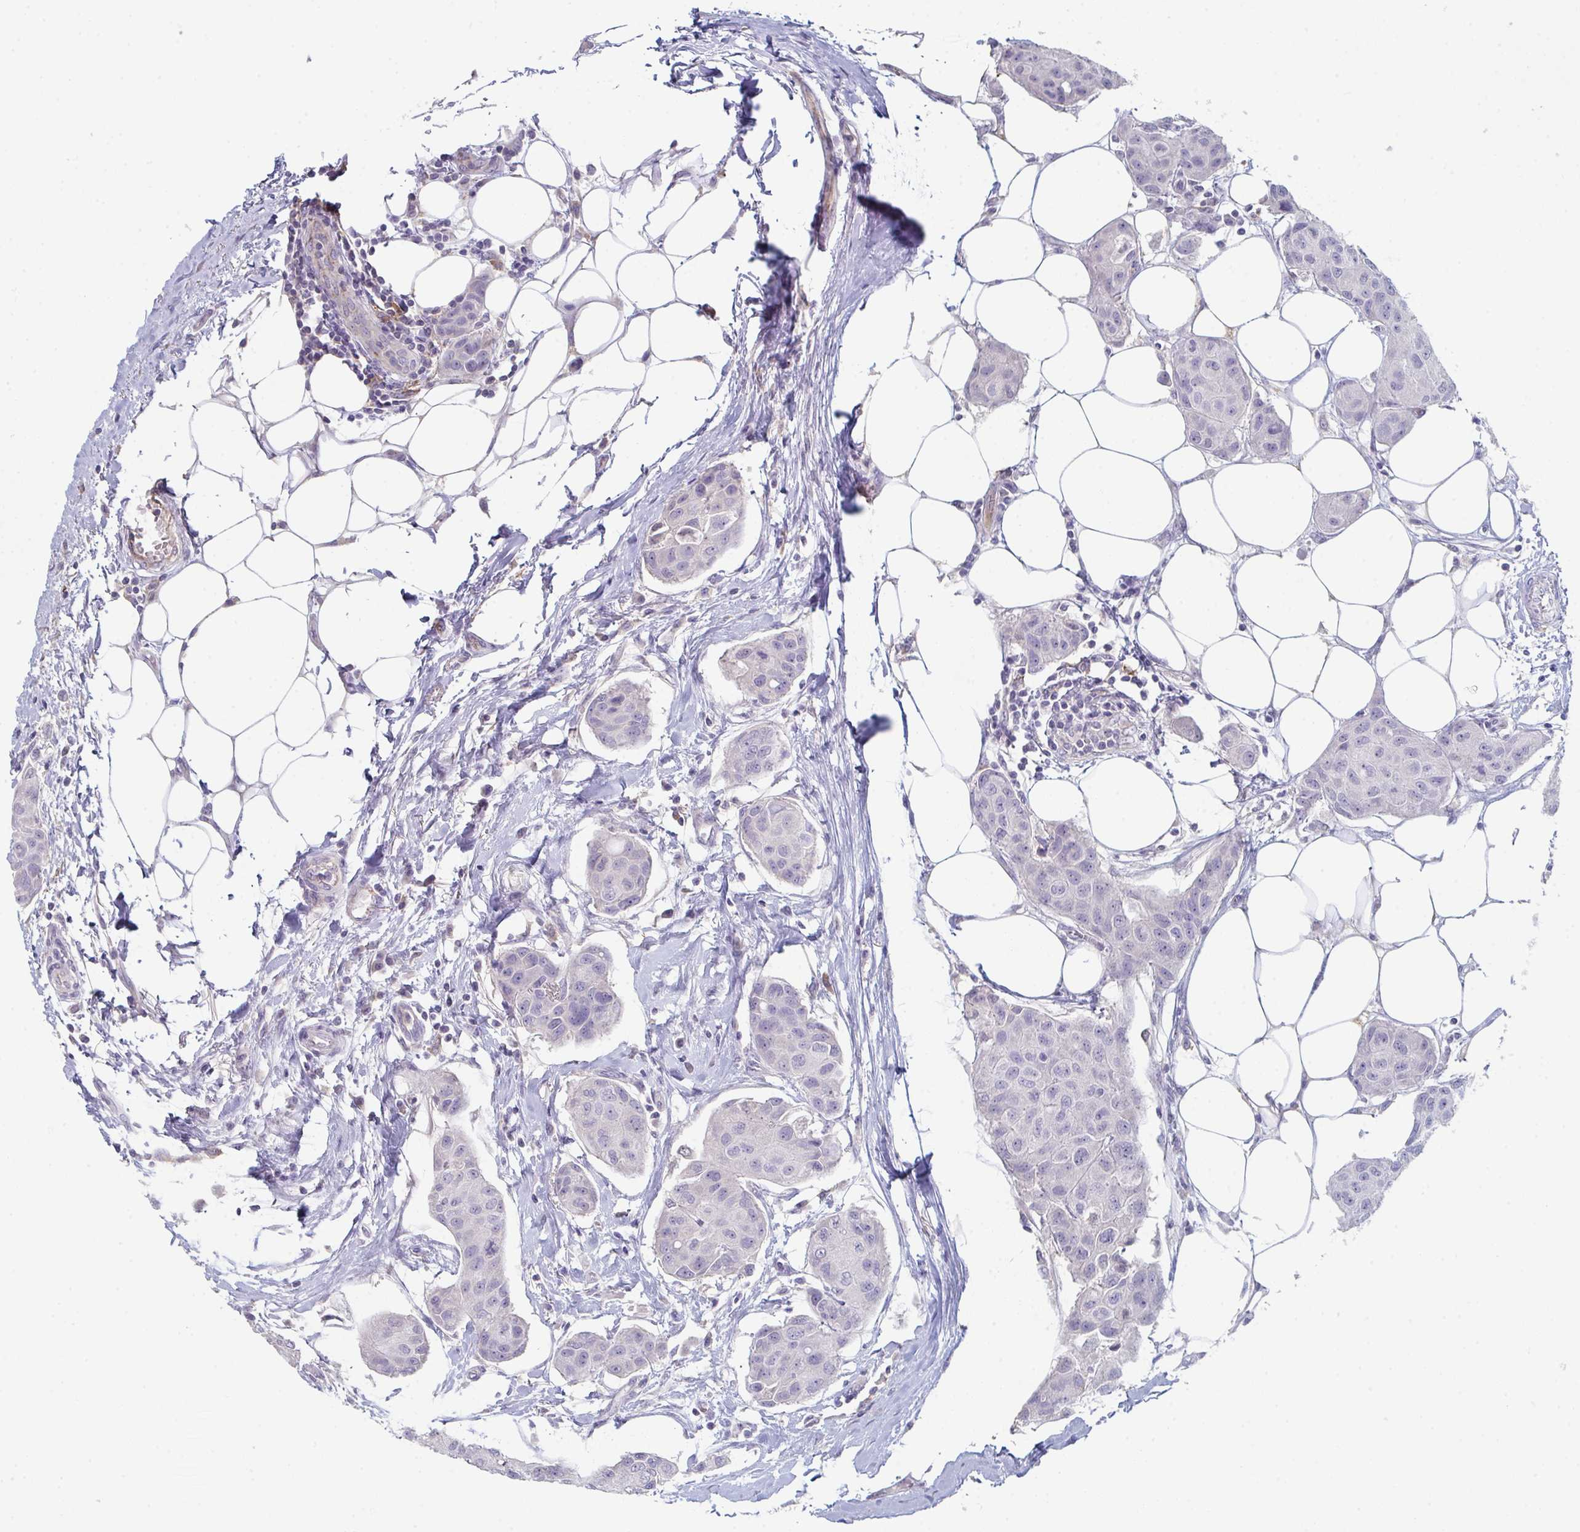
{"staining": {"intensity": "negative", "quantity": "none", "location": "none"}, "tissue": "breast cancer", "cell_type": "Tumor cells", "image_type": "cancer", "snomed": [{"axis": "morphology", "description": "Duct carcinoma"}, {"axis": "topography", "description": "Breast"}, {"axis": "topography", "description": "Lymph node"}], "caption": "IHC of breast infiltrating ductal carcinoma displays no expression in tumor cells. Nuclei are stained in blue.", "gene": "ADAM21", "patient": {"sex": "female", "age": 80}}